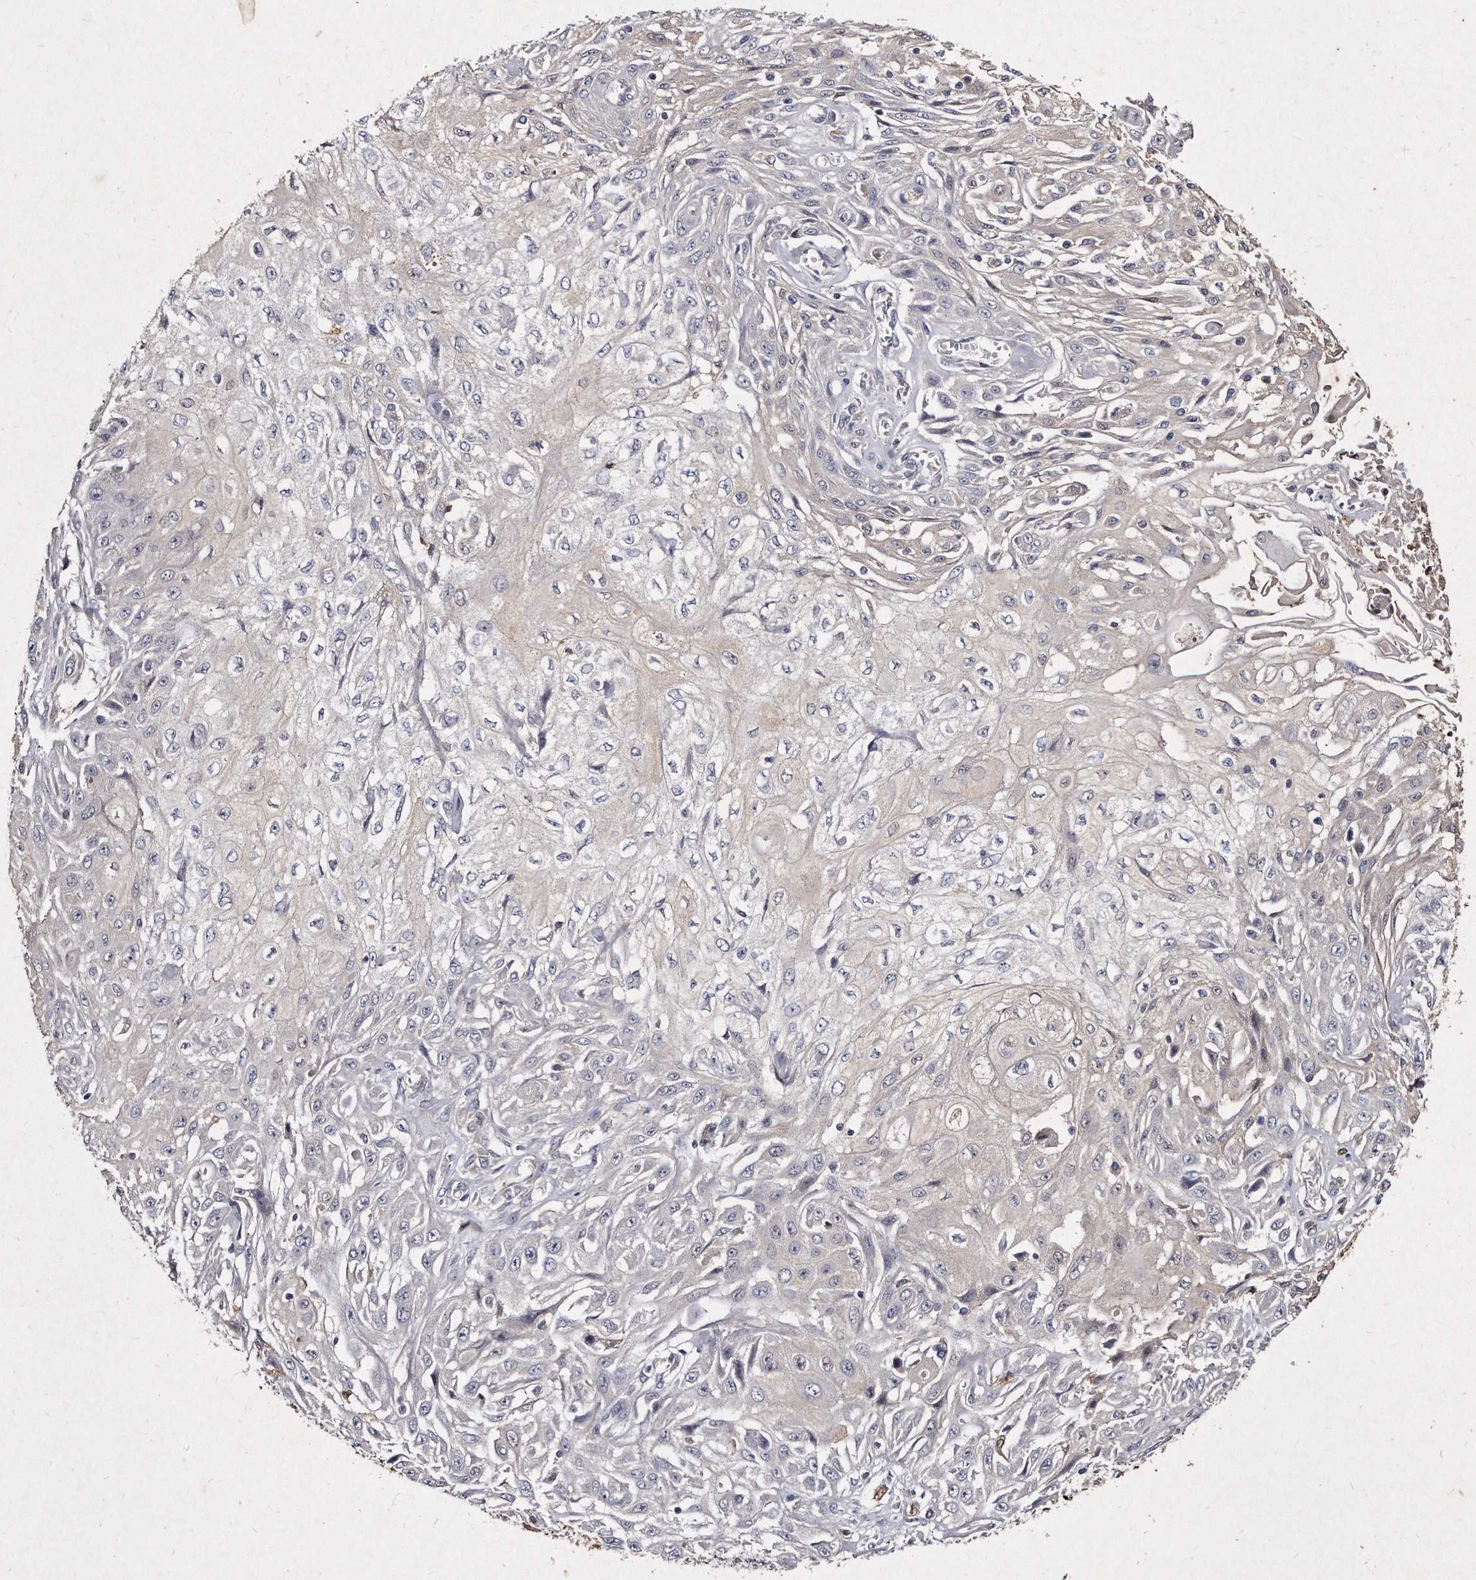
{"staining": {"intensity": "negative", "quantity": "none", "location": "none"}, "tissue": "skin cancer", "cell_type": "Tumor cells", "image_type": "cancer", "snomed": [{"axis": "morphology", "description": "Squamous cell carcinoma, NOS"}, {"axis": "morphology", "description": "Squamous cell carcinoma, metastatic, NOS"}, {"axis": "topography", "description": "Skin"}, {"axis": "topography", "description": "Lymph node"}], "caption": "Immunohistochemical staining of skin cancer (squamous cell carcinoma) shows no significant positivity in tumor cells. (Stains: DAB immunohistochemistry with hematoxylin counter stain, Microscopy: brightfield microscopy at high magnification).", "gene": "KLHDC3", "patient": {"sex": "male", "age": 75}}